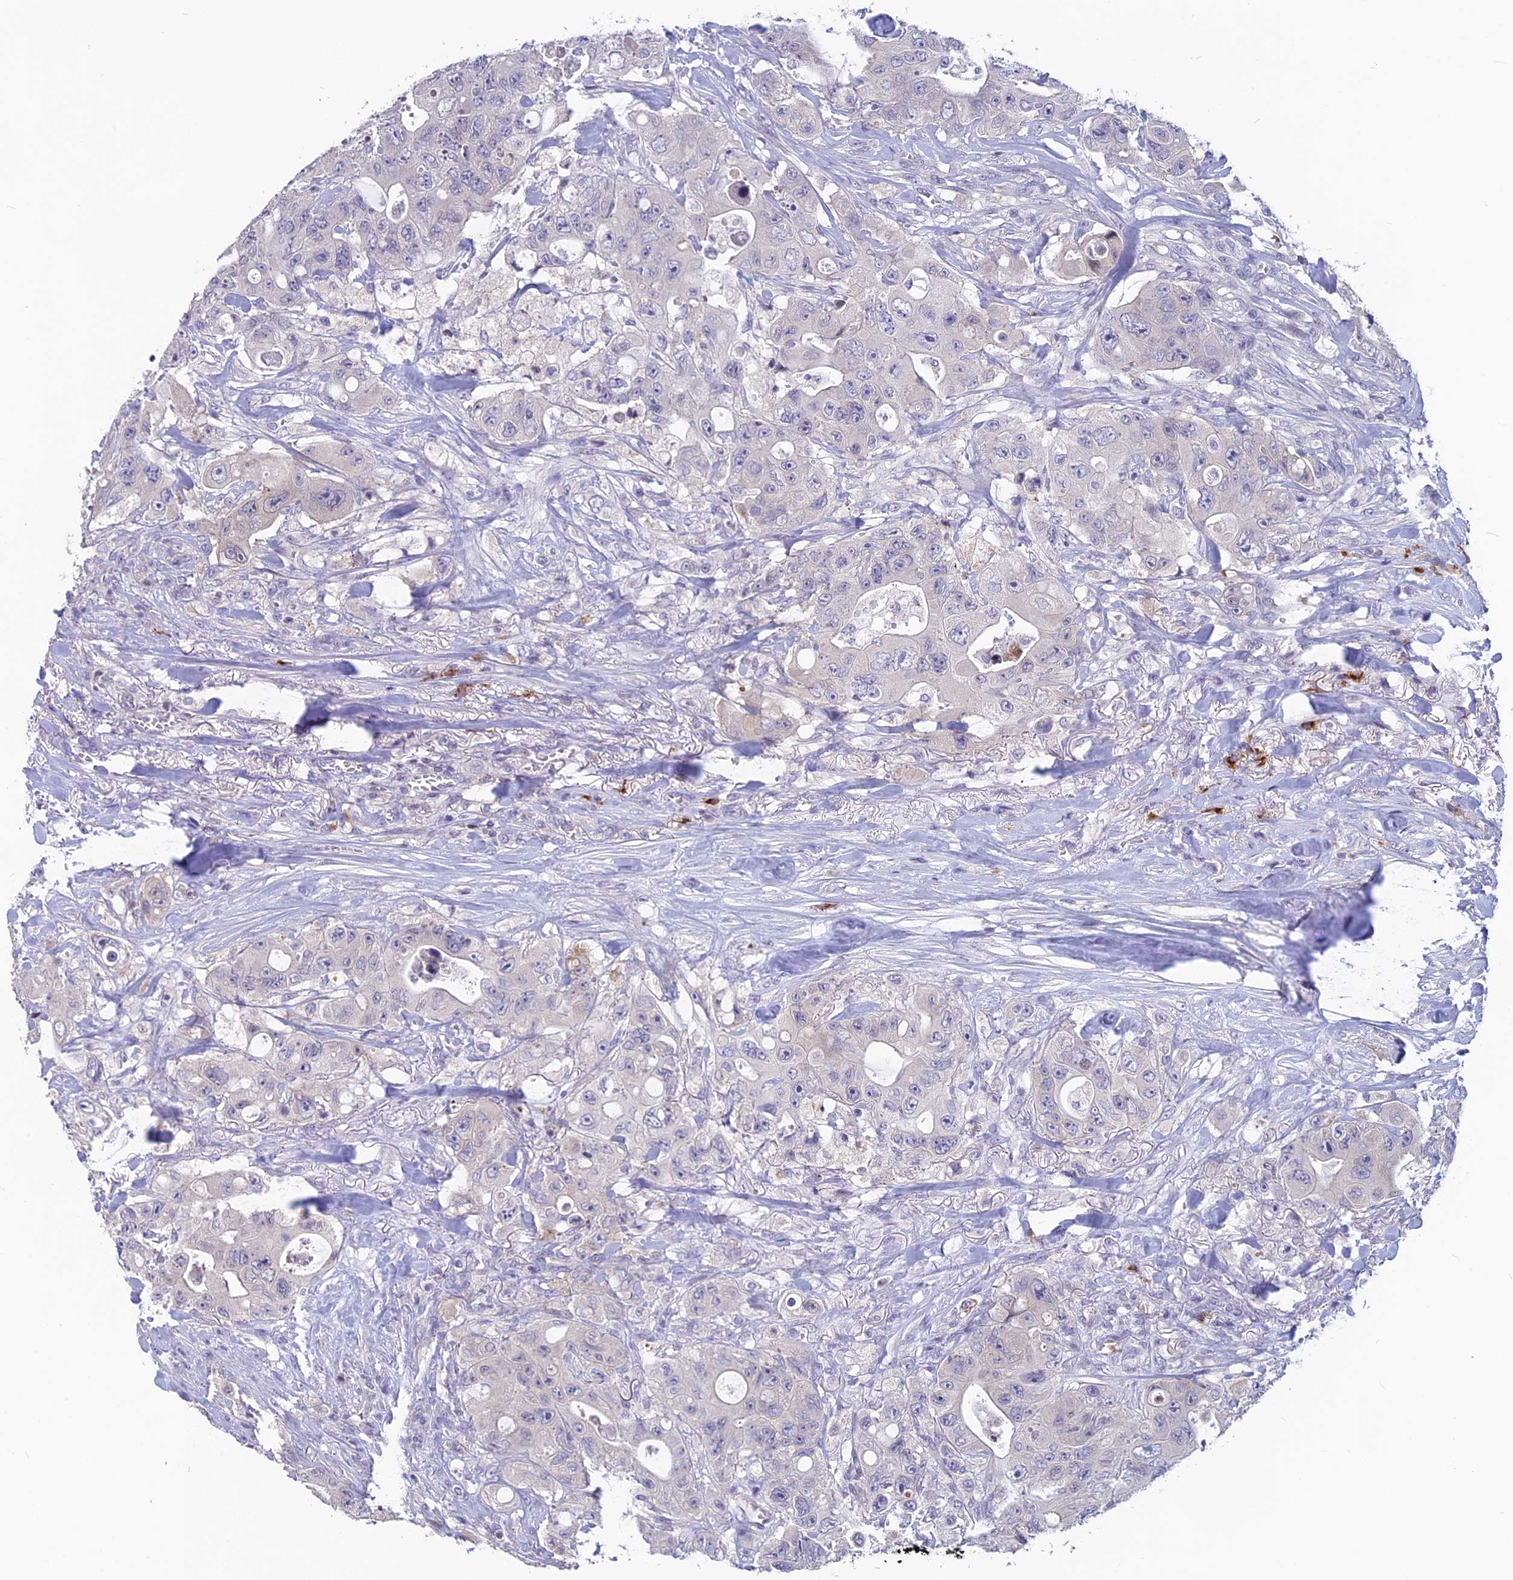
{"staining": {"intensity": "negative", "quantity": "none", "location": "none"}, "tissue": "colorectal cancer", "cell_type": "Tumor cells", "image_type": "cancer", "snomed": [{"axis": "morphology", "description": "Adenocarcinoma, NOS"}, {"axis": "topography", "description": "Colon"}], "caption": "Histopathology image shows no protein positivity in tumor cells of colorectal cancer tissue.", "gene": "TMEM134", "patient": {"sex": "female", "age": 46}}